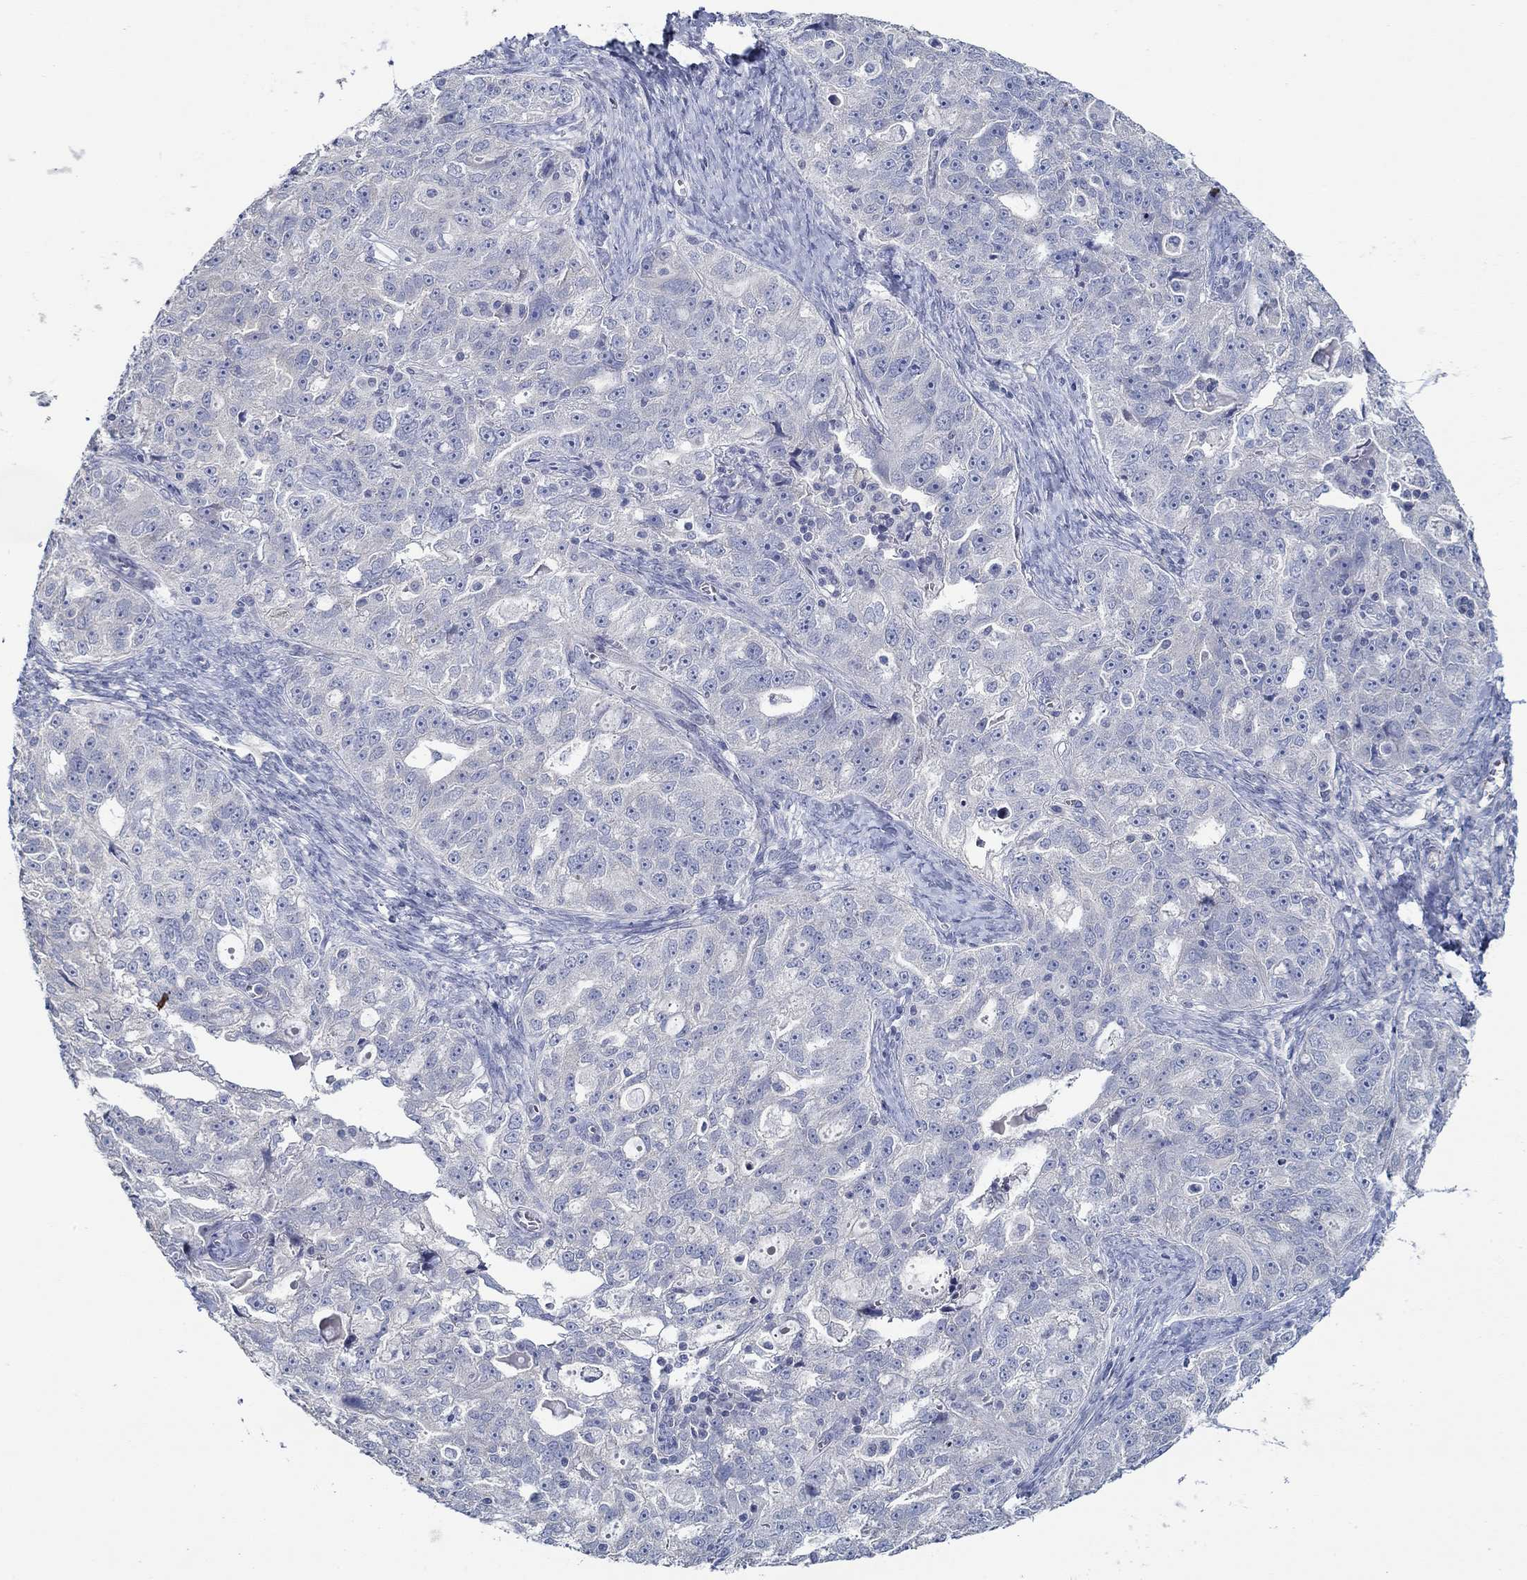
{"staining": {"intensity": "negative", "quantity": "none", "location": "none"}, "tissue": "ovarian cancer", "cell_type": "Tumor cells", "image_type": "cancer", "snomed": [{"axis": "morphology", "description": "Cystadenocarcinoma, serous, NOS"}, {"axis": "topography", "description": "Ovary"}], "caption": "IHC of serous cystadenocarcinoma (ovarian) demonstrates no staining in tumor cells.", "gene": "GJA5", "patient": {"sex": "female", "age": 51}}